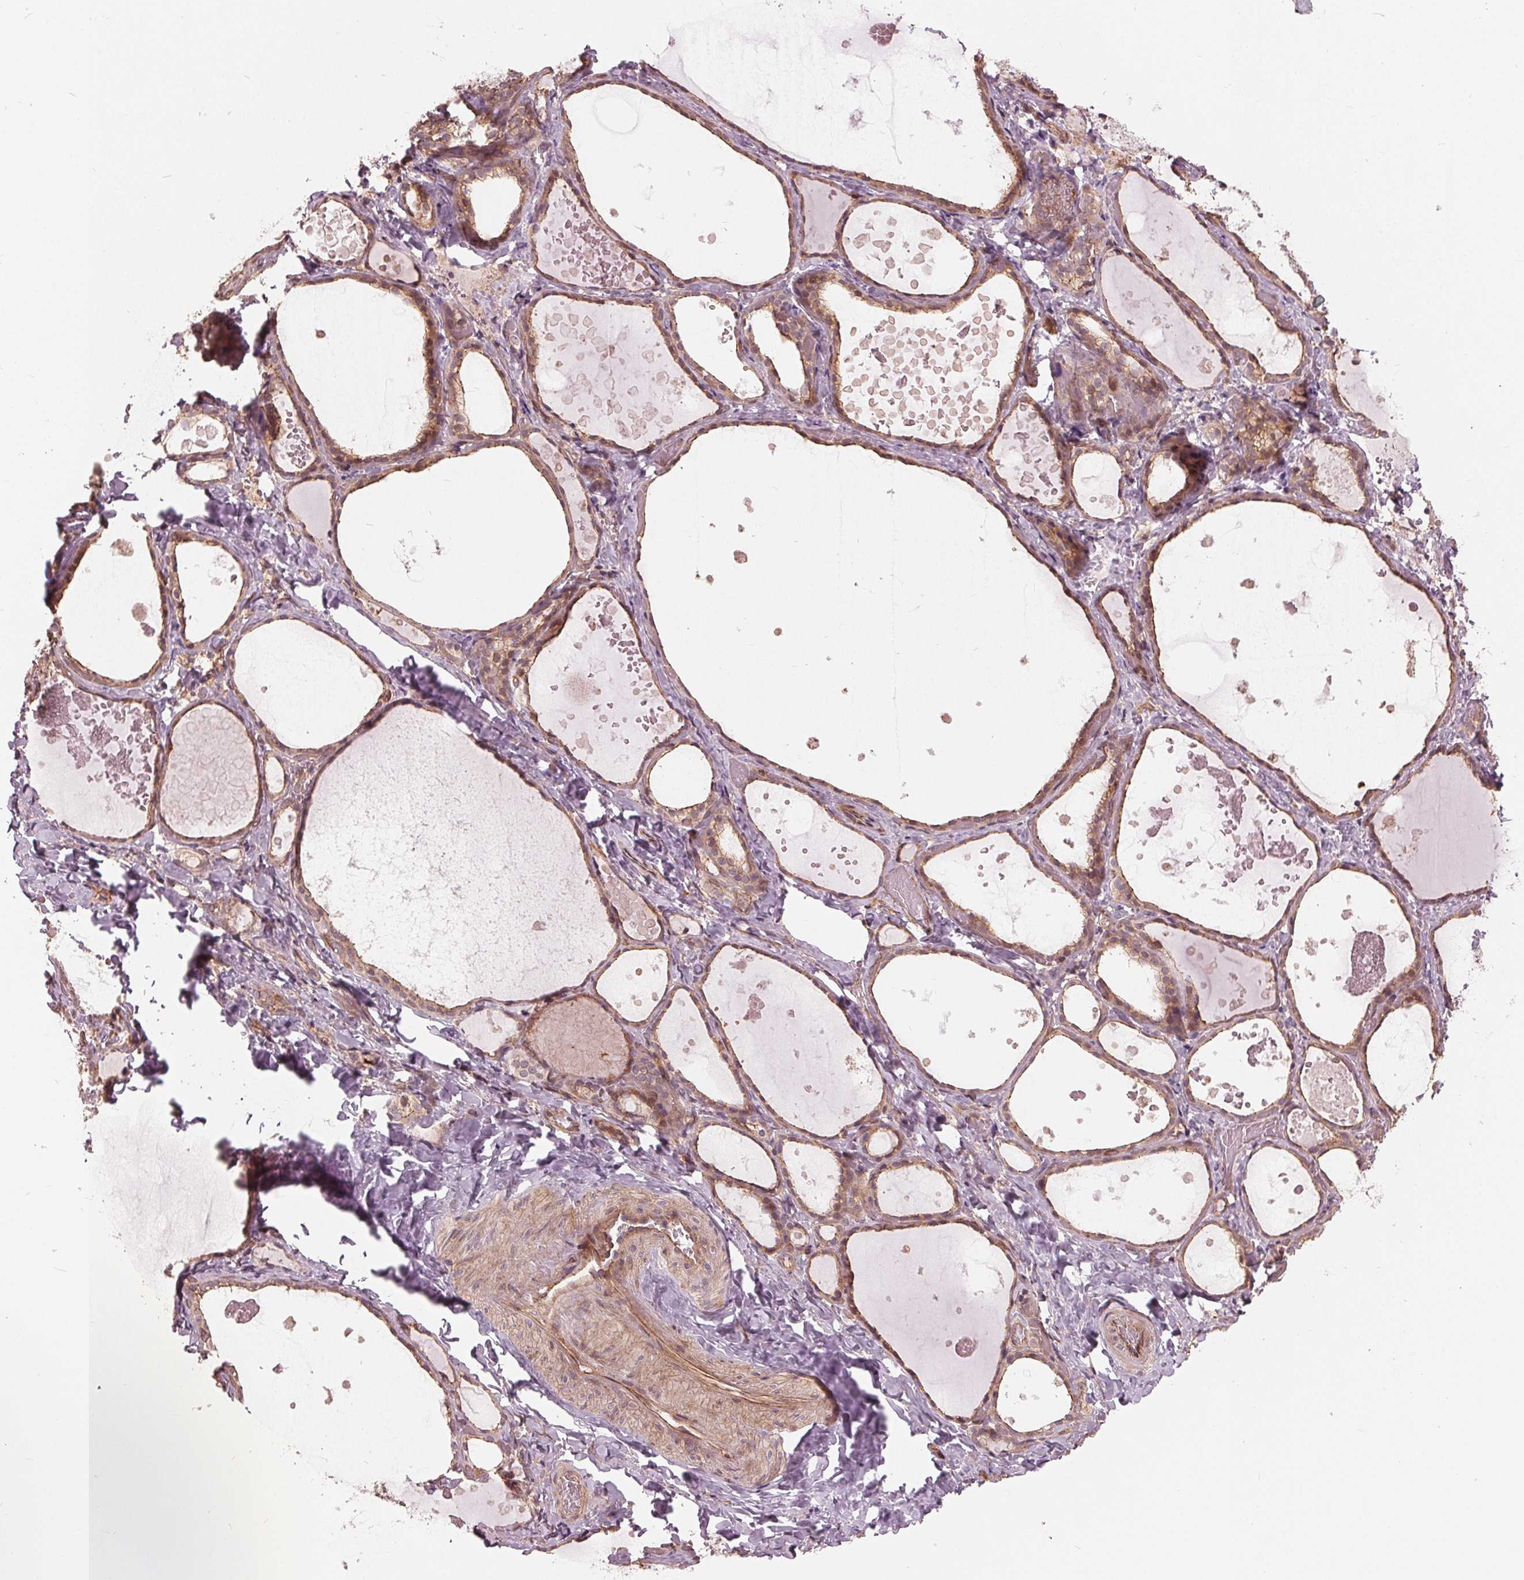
{"staining": {"intensity": "weak", "quantity": ">75%", "location": "cytoplasmic/membranous,nuclear"}, "tissue": "thyroid gland", "cell_type": "Glandular cells", "image_type": "normal", "snomed": [{"axis": "morphology", "description": "Normal tissue, NOS"}, {"axis": "topography", "description": "Thyroid gland"}], "caption": "A micrograph of thyroid gland stained for a protein exhibits weak cytoplasmic/membranous,nuclear brown staining in glandular cells. (Stains: DAB in brown, nuclei in blue, Microscopy: brightfield microscopy at high magnification).", "gene": "TXNIP", "patient": {"sex": "female", "age": 56}}